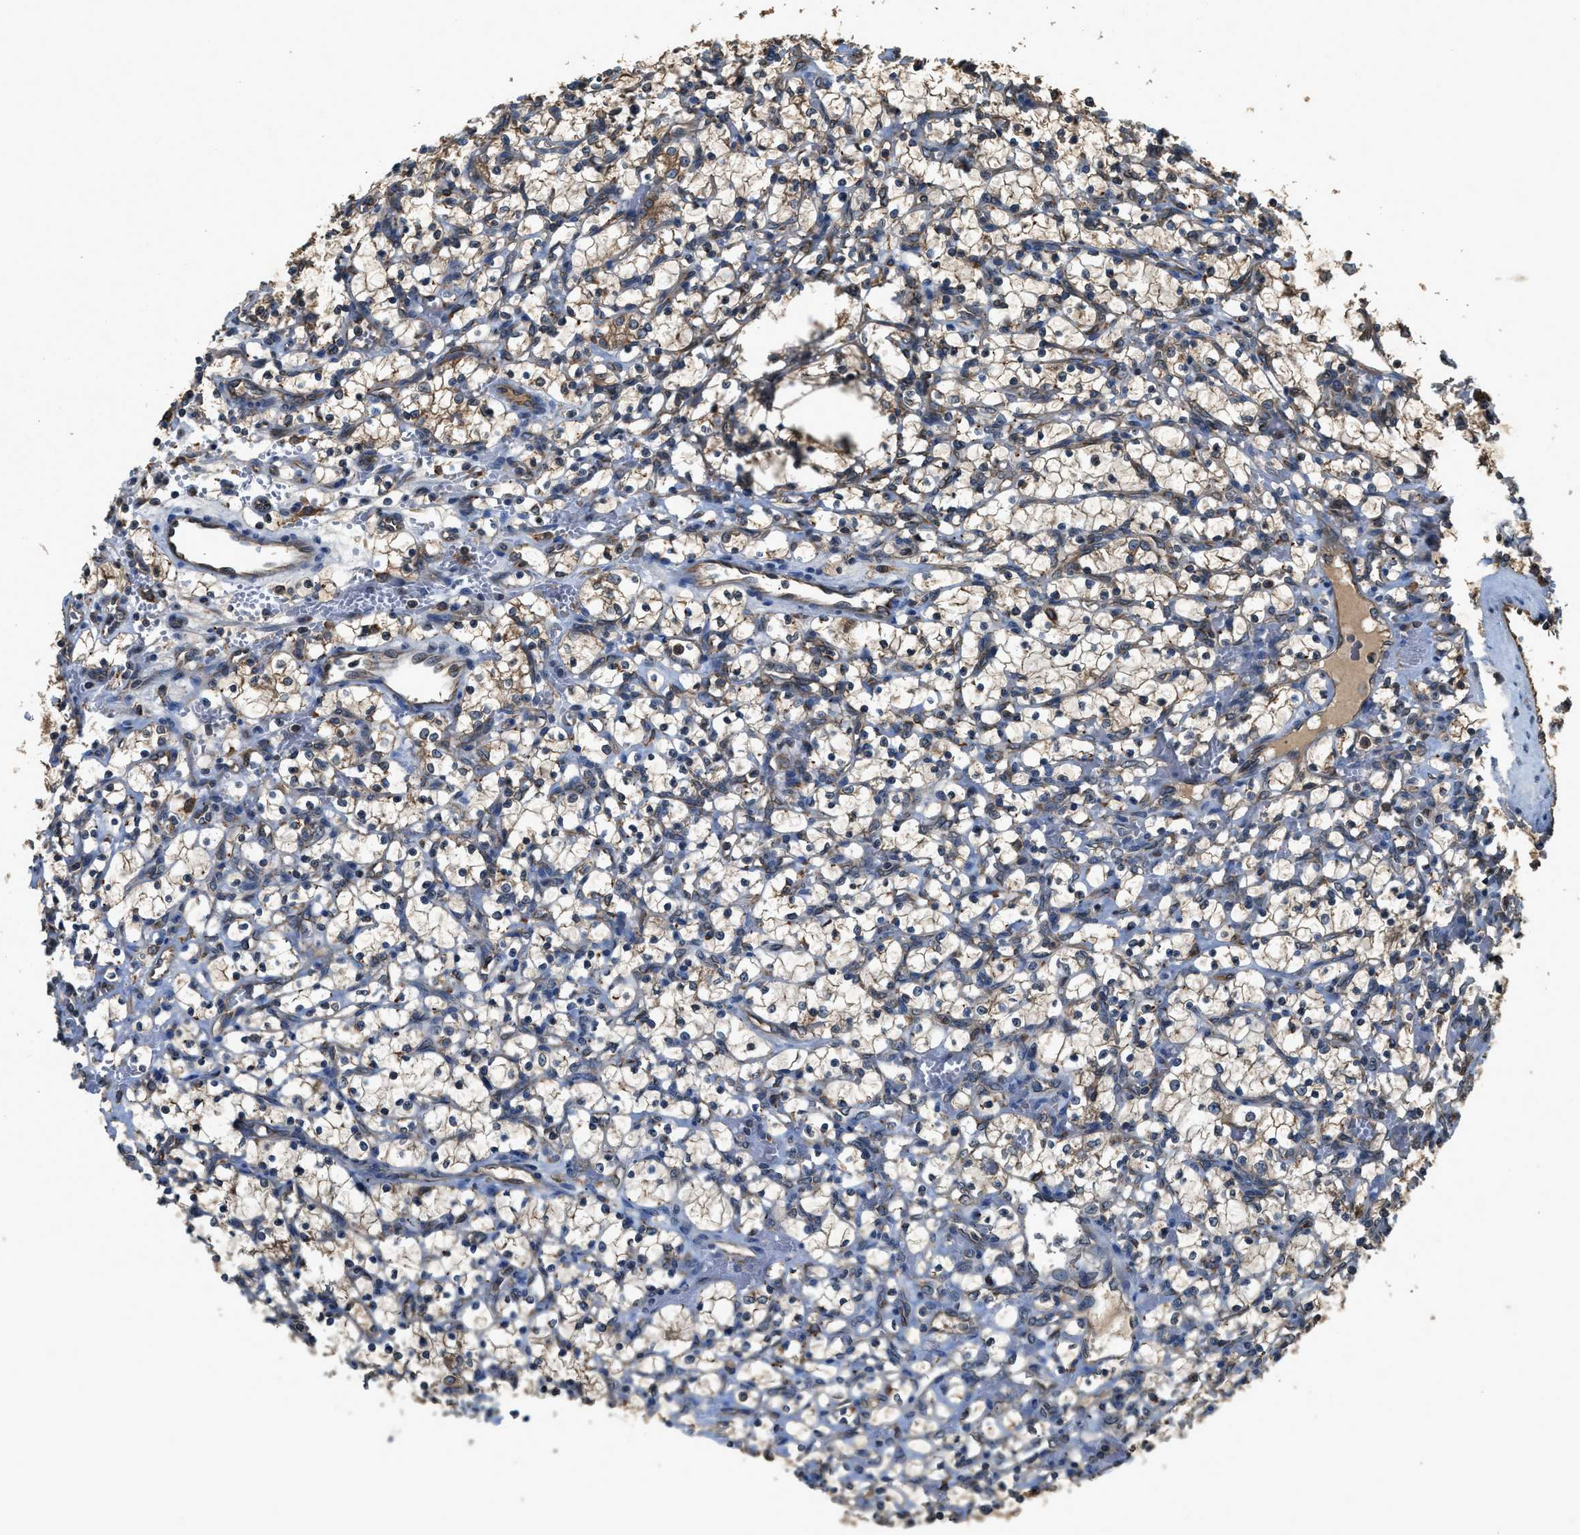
{"staining": {"intensity": "weak", "quantity": "25%-75%", "location": "cytoplasmic/membranous"}, "tissue": "renal cancer", "cell_type": "Tumor cells", "image_type": "cancer", "snomed": [{"axis": "morphology", "description": "Adenocarcinoma, NOS"}, {"axis": "topography", "description": "Kidney"}], "caption": "Immunohistochemical staining of human renal adenocarcinoma shows low levels of weak cytoplasmic/membranous protein staining in approximately 25%-75% of tumor cells.", "gene": "BCAP31", "patient": {"sex": "female", "age": 69}}